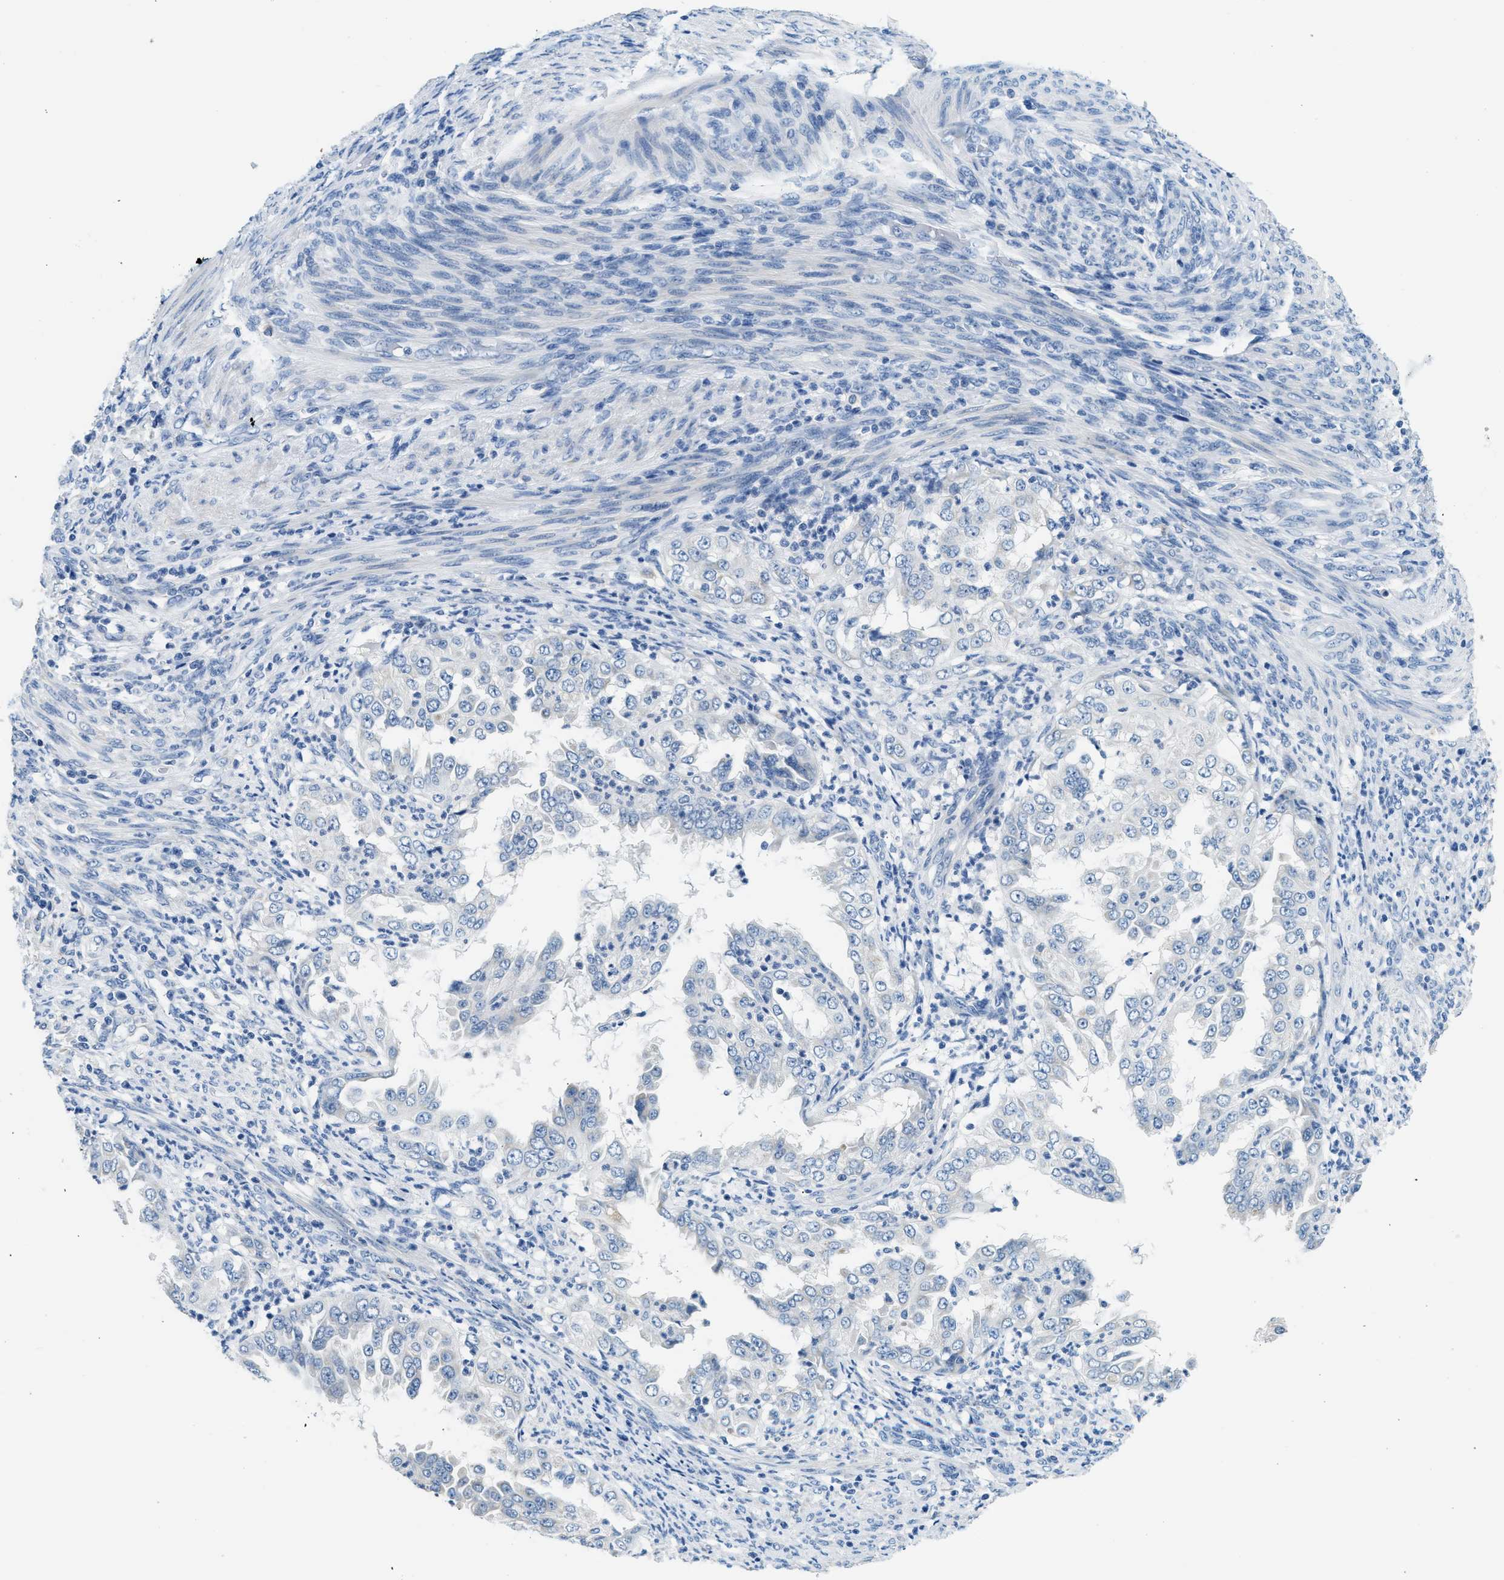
{"staining": {"intensity": "negative", "quantity": "none", "location": "none"}, "tissue": "endometrial cancer", "cell_type": "Tumor cells", "image_type": "cancer", "snomed": [{"axis": "morphology", "description": "Adenocarcinoma, NOS"}, {"axis": "topography", "description": "Endometrium"}], "caption": "Tumor cells show no significant positivity in endometrial cancer (adenocarcinoma).", "gene": "CLDN18", "patient": {"sex": "female", "age": 85}}